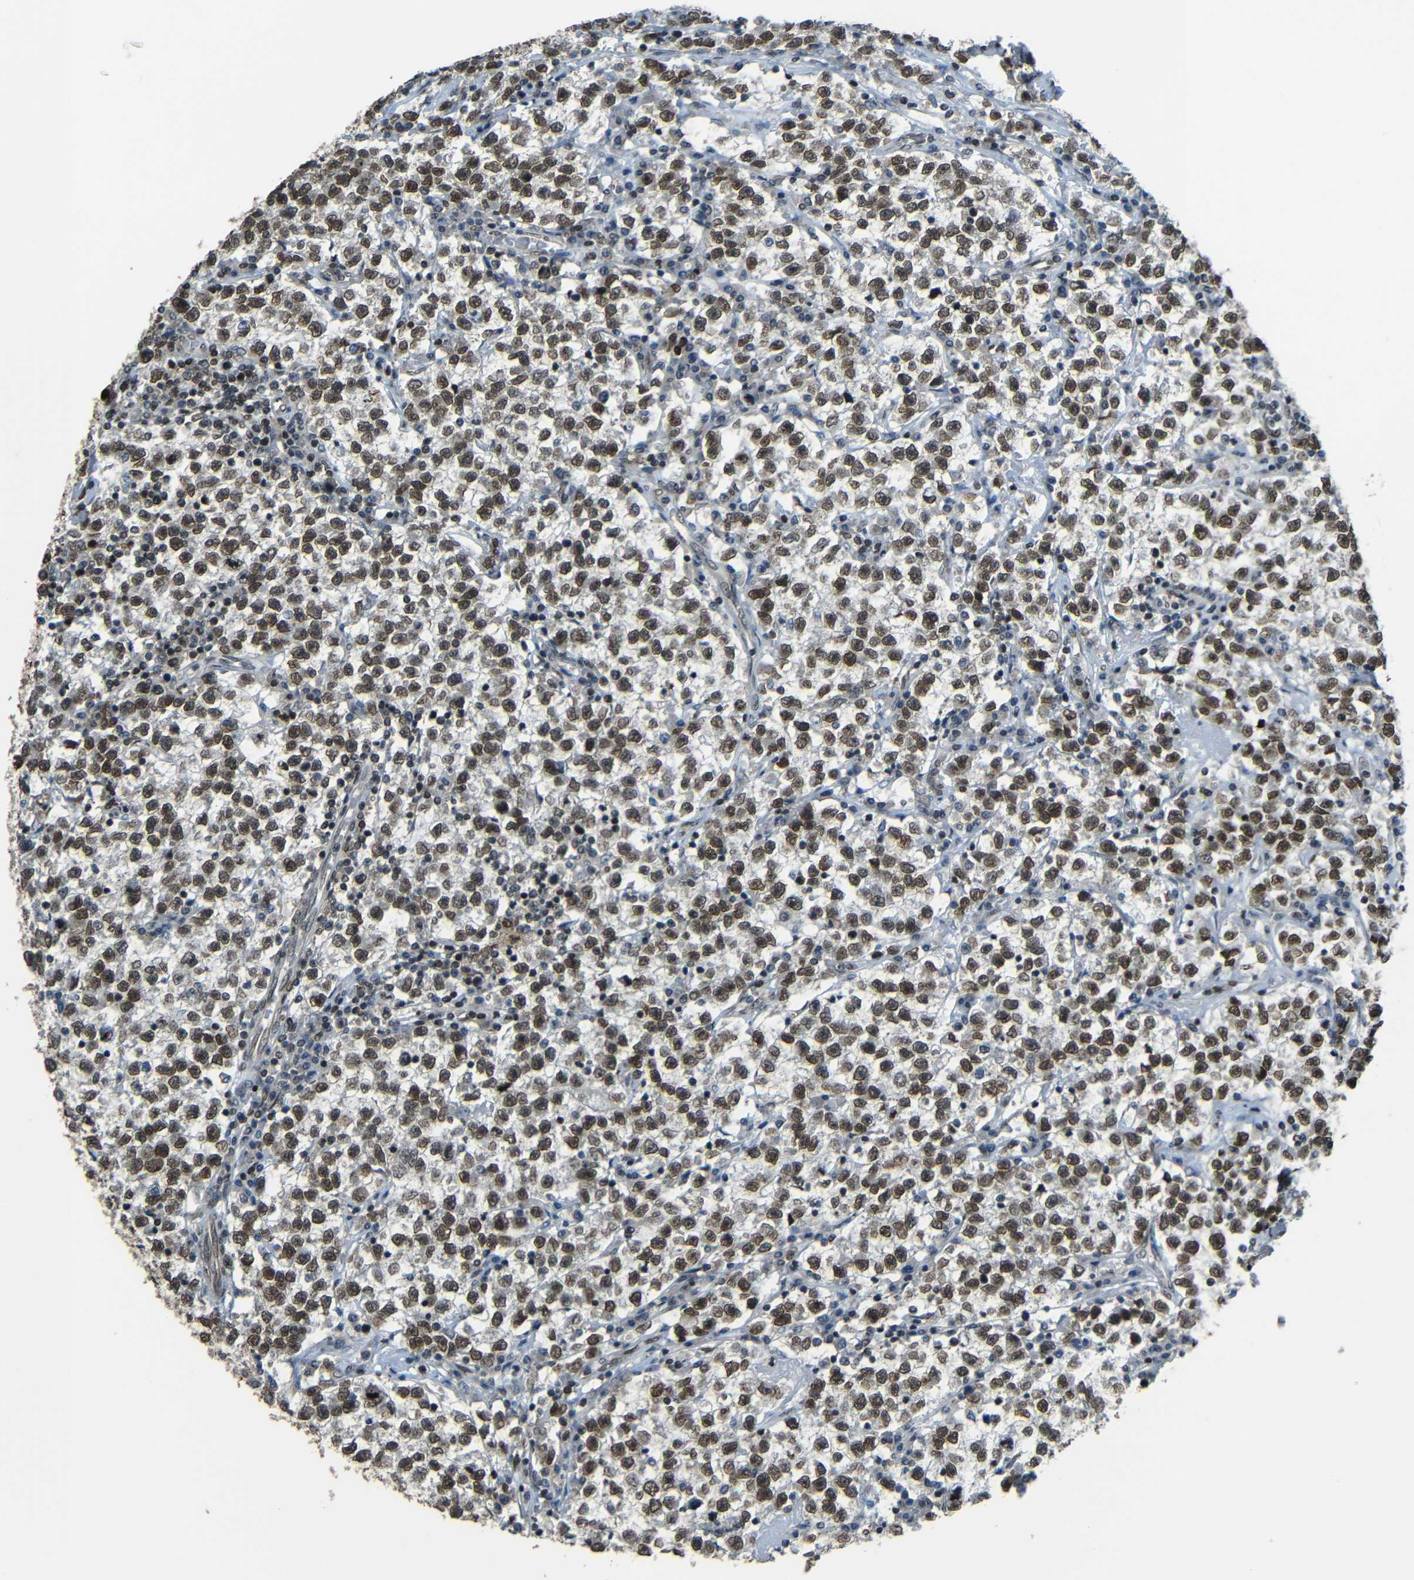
{"staining": {"intensity": "moderate", "quantity": ">75%", "location": "nuclear"}, "tissue": "testis cancer", "cell_type": "Tumor cells", "image_type": "cancer", "snomed": [{"axis": "morphology", "description": "Seminoma, NOS"}, {"axis": "topography", "description": "Testis"}], "caption": "Protein staining exhibits moderate nuclear staining in about >75% of tumor cells in seminoma (testis).", "gene": "PSIP1", "patient": {"sex": "male", "age": 22}}